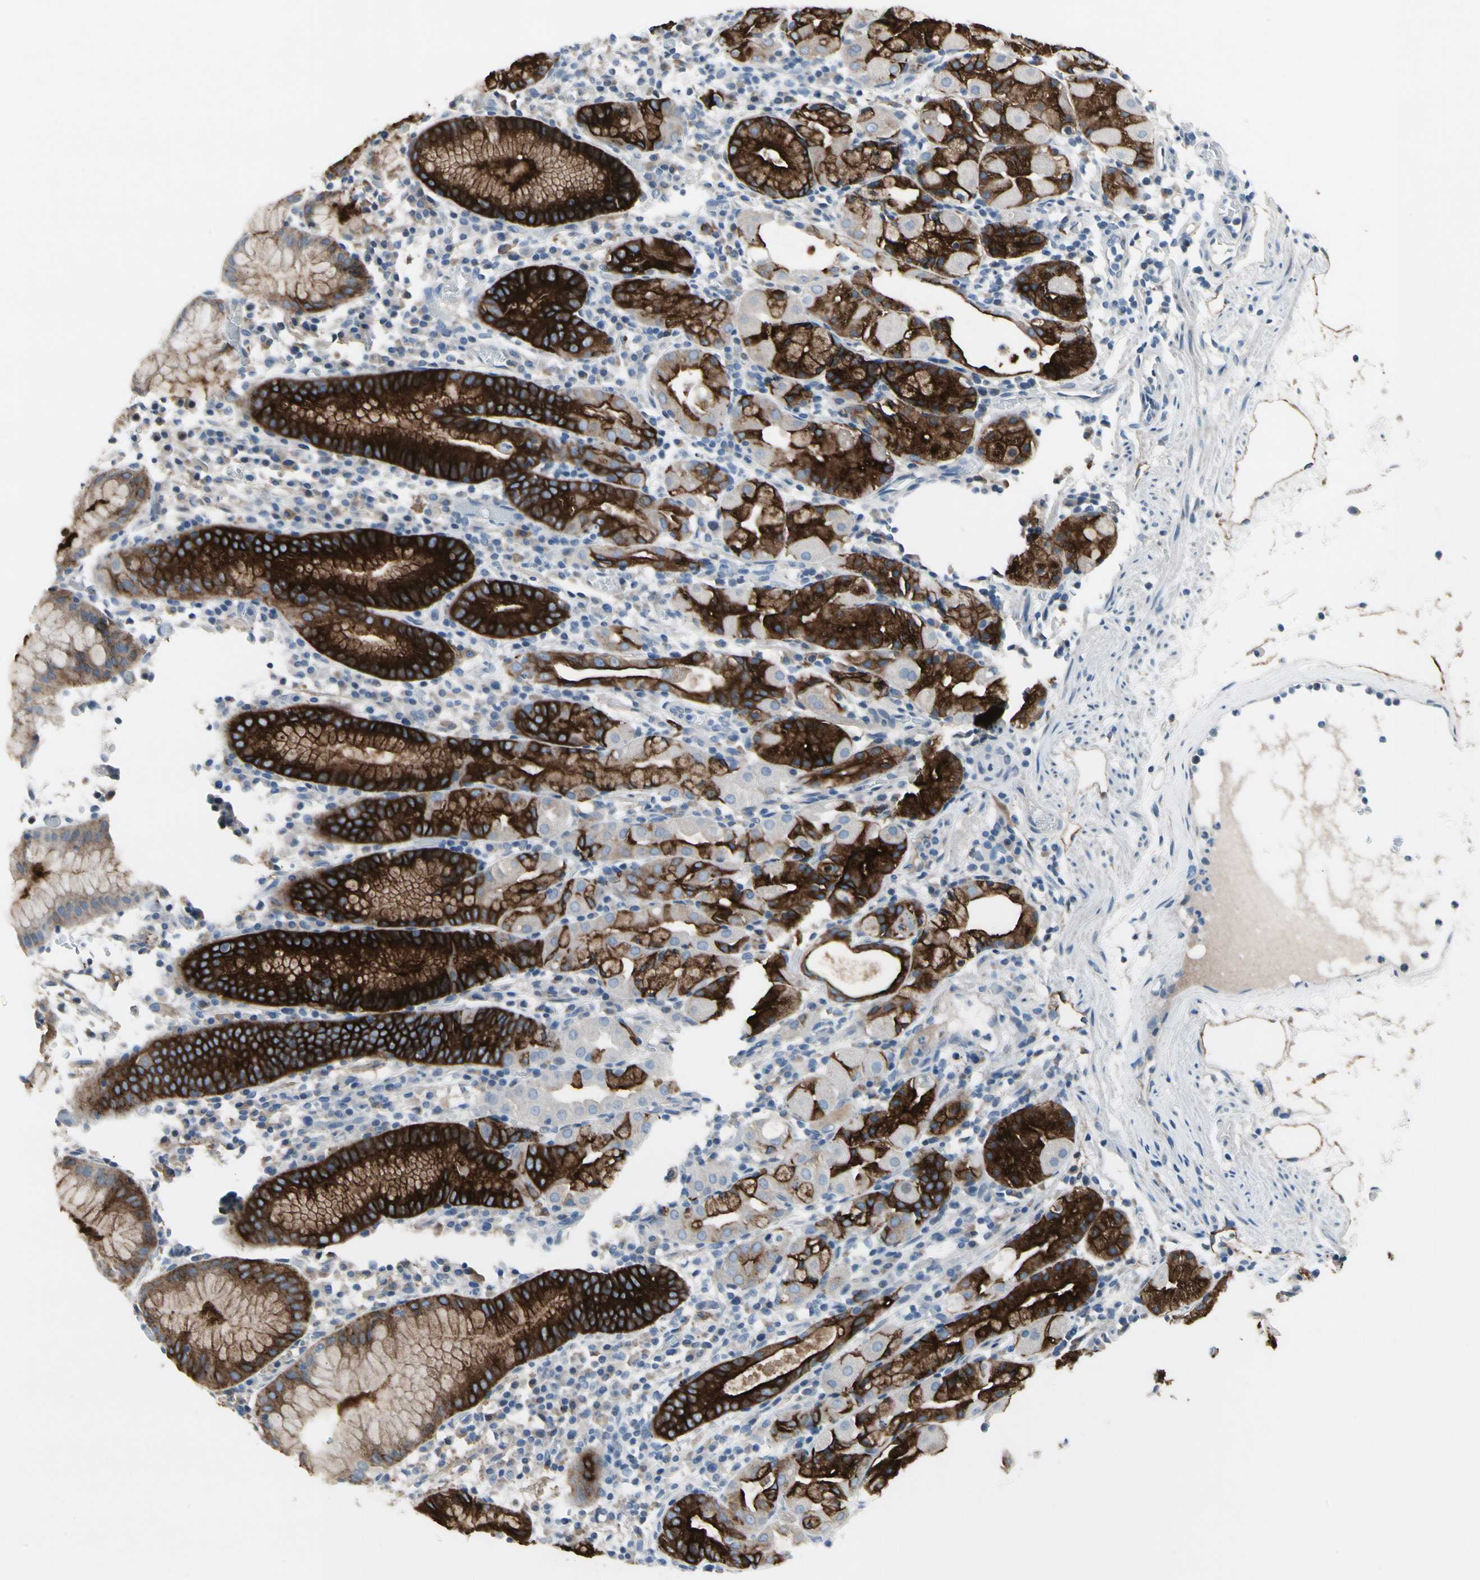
{"staining": {"intensity": "strong", "quantity": "25%-75%", "location": "cytoplasmic/membranous"}, "tissue": "stomach", "cell_type": "Glandular cells", "image_type": "normal", "snomed": [{"axis": "morphology", "description": "Normal tissue, NOS"}, {"axis": "topography", "description": "Stomach"}, {"axis": "topography", "description": "Stomach, lower"}], "caption": "Immunohistochemistry (IHC) of unremarkable human stomach demonstrates high levels of strong cytoplasmic/membranous expression in approximately 25%-75% of glandular cells. (DAB IHC, brown staining for protein, blue staining for nuclei).", "gene": "PIGR", "patient": {"sex": "female", "age": 75}}